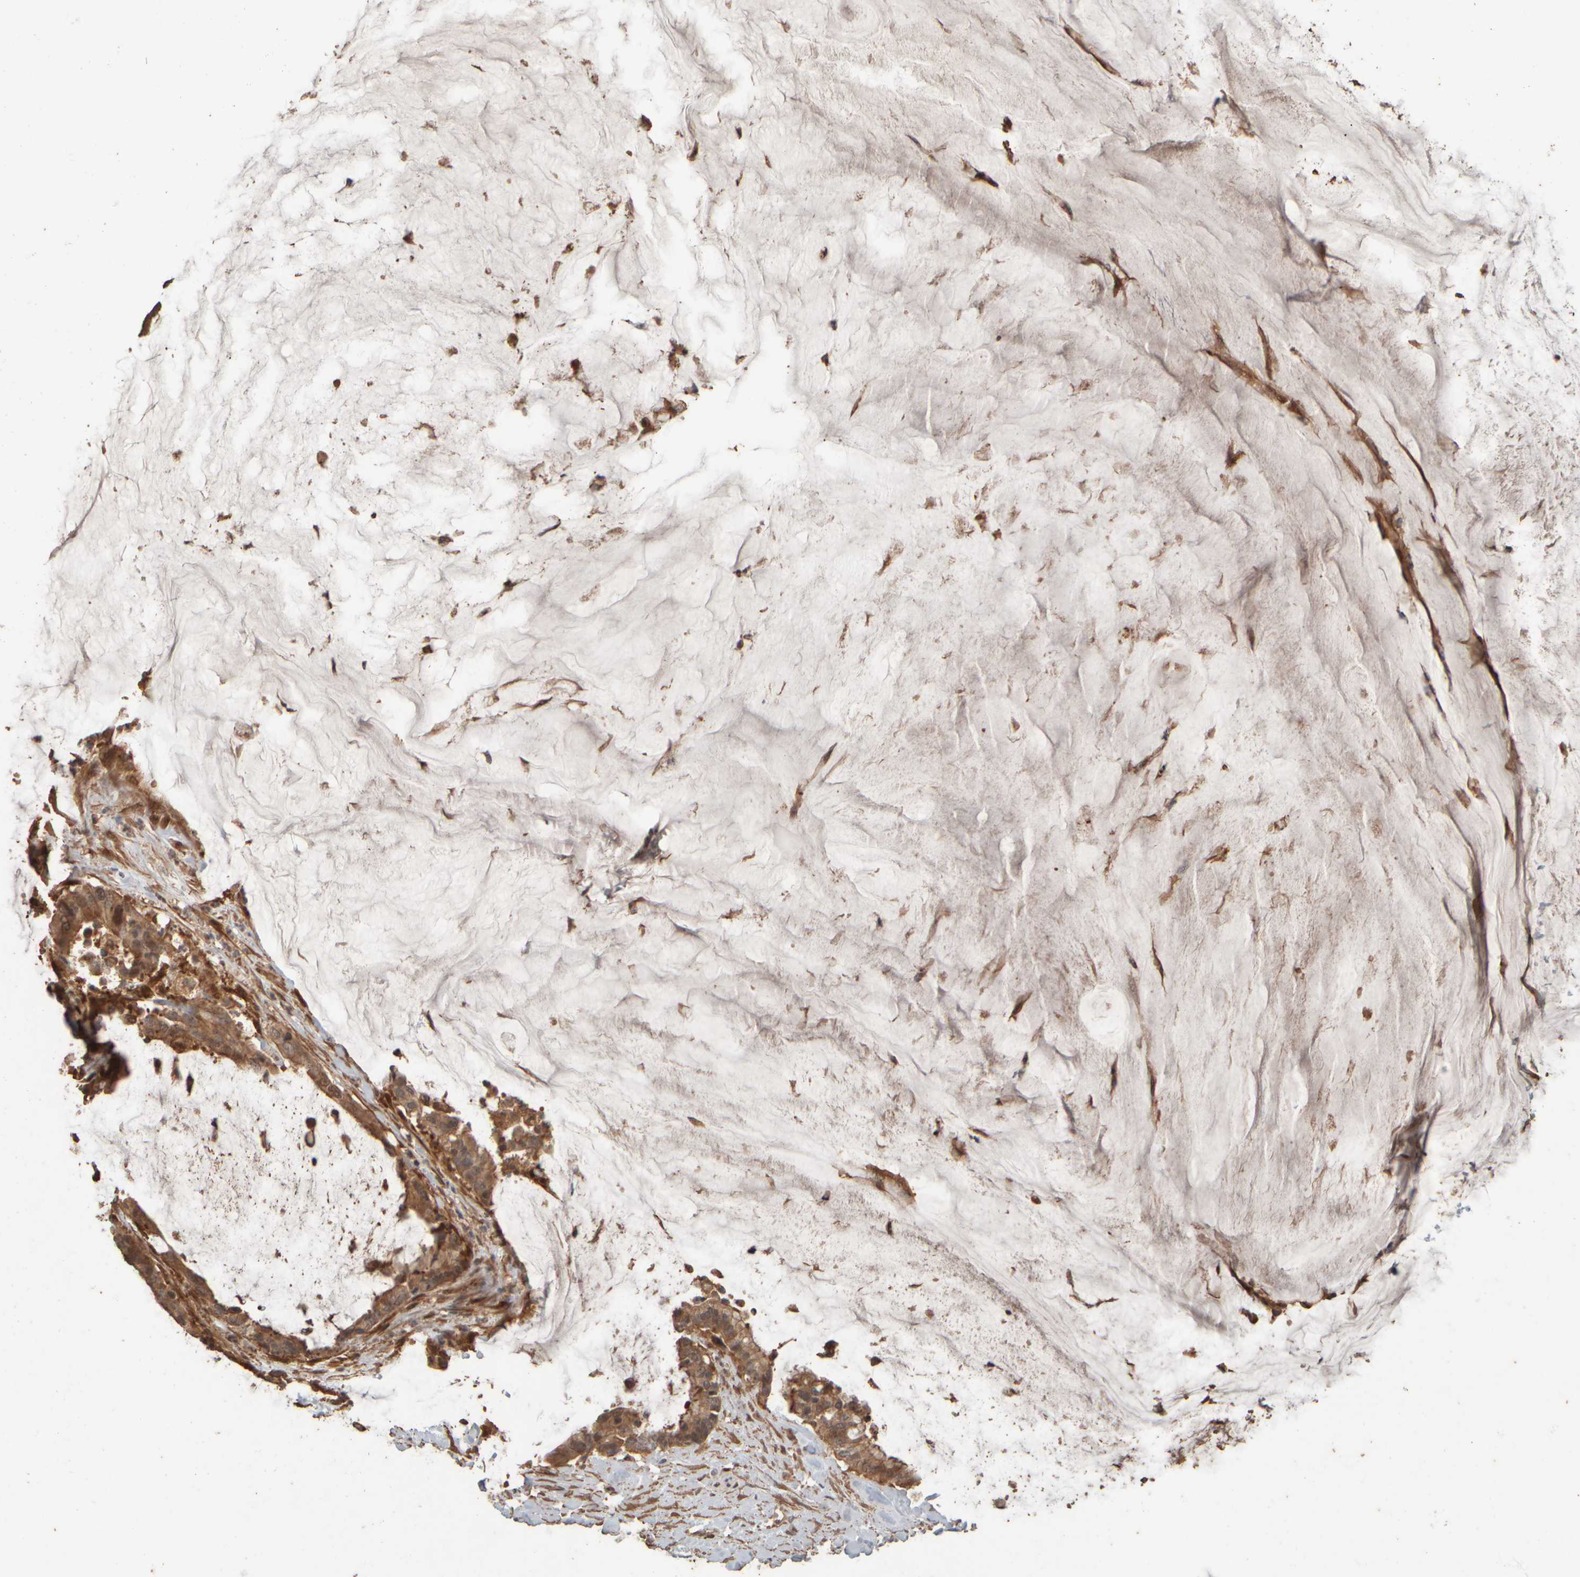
{"staining": {"intensity": "moderate", "quantity": ">75%", "location": "cytoplasmic/membranous,nuclear"}, "tissue": "pancreatic cancer", "cell_type": "Tumor cells", "image_type": "cancer", "snomed": [{"axis": "morphology", "description": "Adenocarcinoma, NOS"}, {"axis": "topography", "description": "Pancreas"}], "caption": "Immunohistochemical staining of pancreatic cancer (adenocarcinoma) shows medium levels of moderate cytoplasmic/membranous and nuclear protein positivity in approximately >75% of tumor cells.", "gene": "SPHK1", "patient": {"sex": "male", "age": 41}}